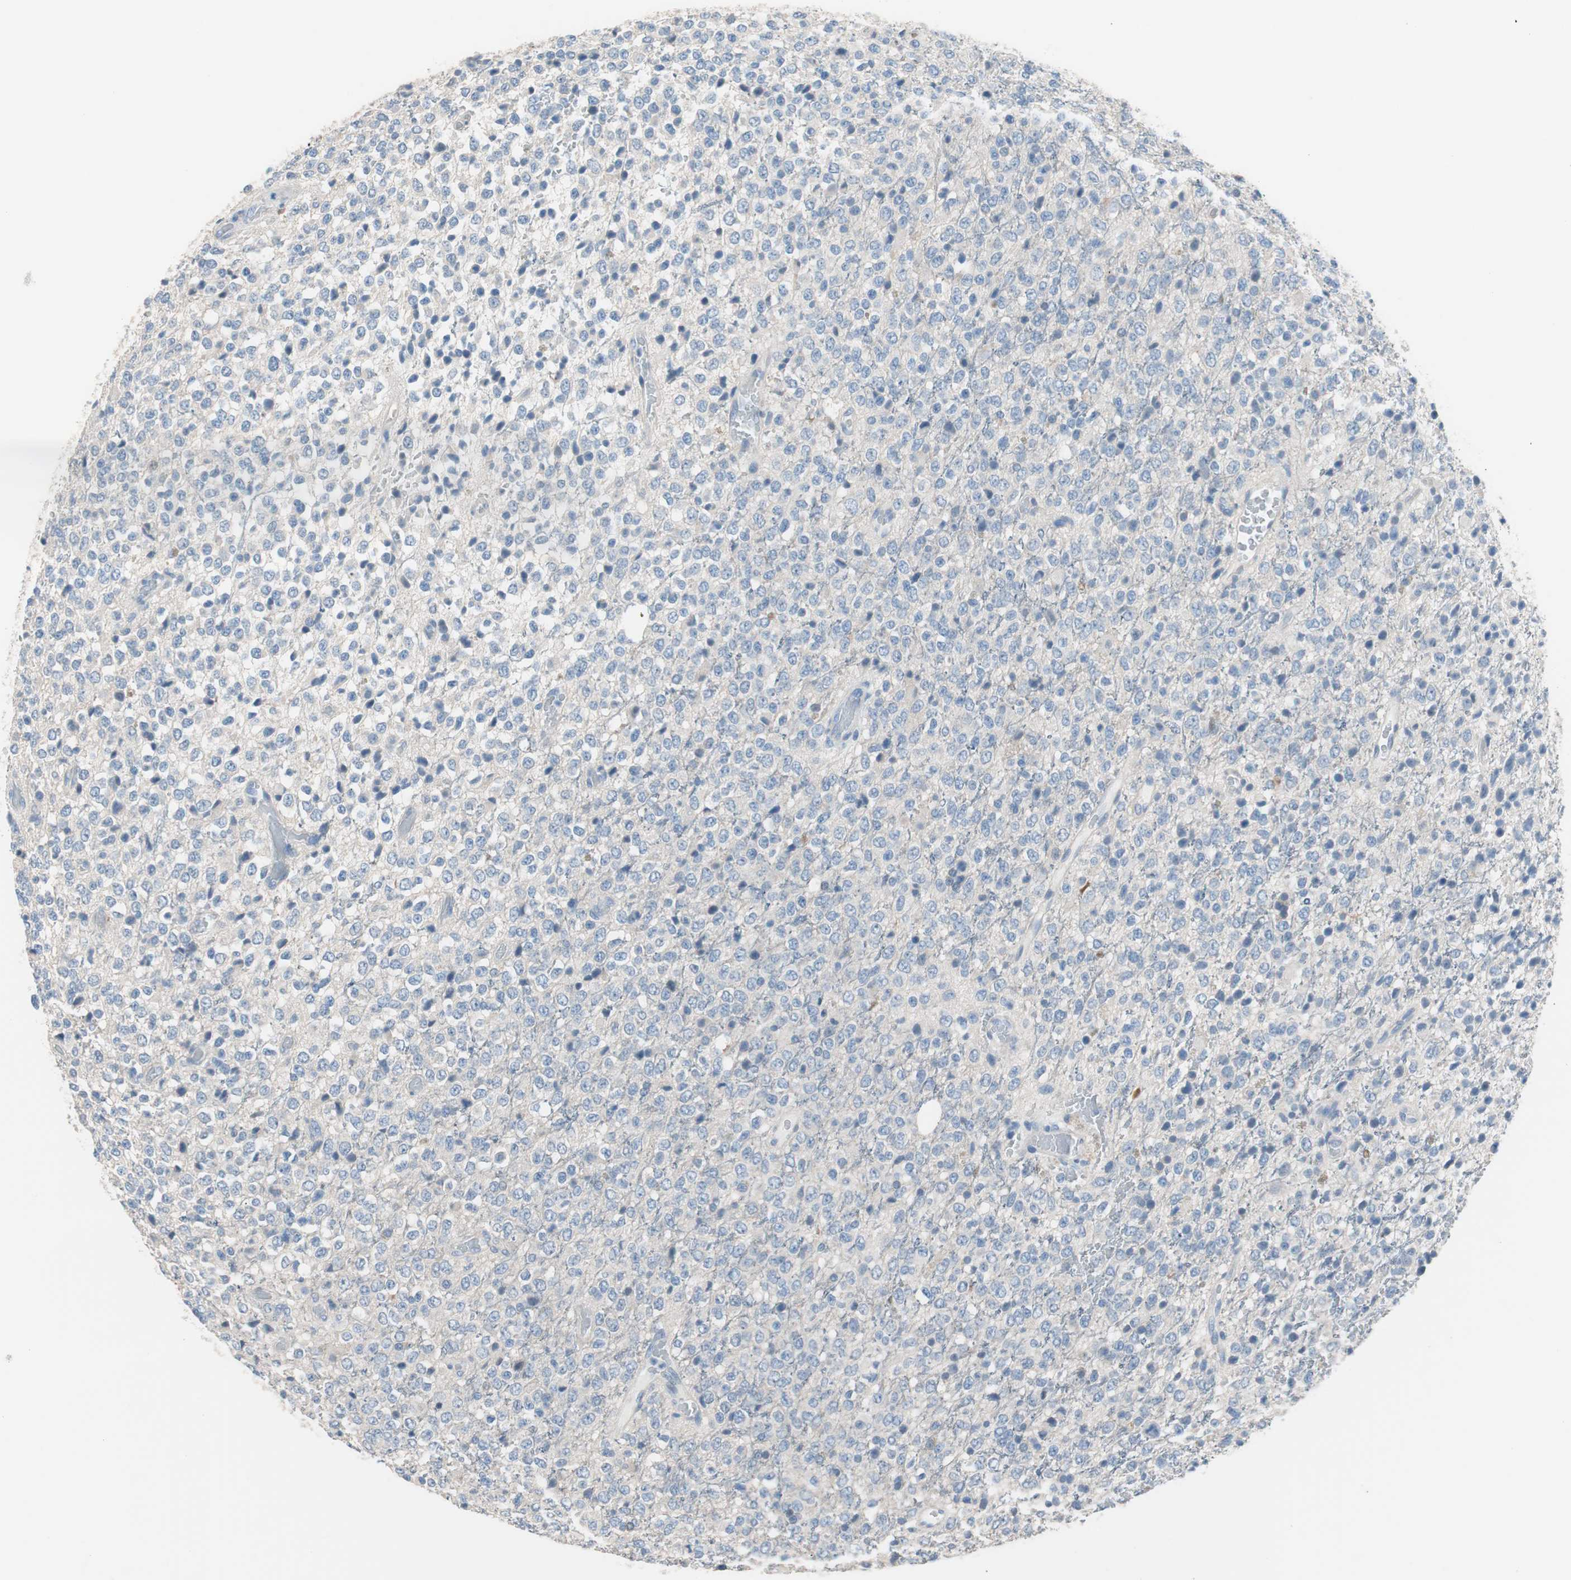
{"staining": {"intensity": "negative", "quantity": "none", "location": "none"}, "tissue": "glioma", "cell_type": "Tumor cells", "image_type": "cancer", "snomed": [{"axis": "morphology", "description": "Glioma, malignant, High grade"}, {"axis": "topography", "description": "pancreas cauda"}], "caption": "An image of high-grade glioma (malignant) stained for a protein reveals no brown staining in tumor cells. (Stains: DAB (3,3'-diaminobenzidine) immunohistochemistry (IHC) with hematoxylin counter stain, Microscopy: brightfield microscopy at high magnification).", "gene": "VIL1", "patient": {"sex": "male", "age": 60}}